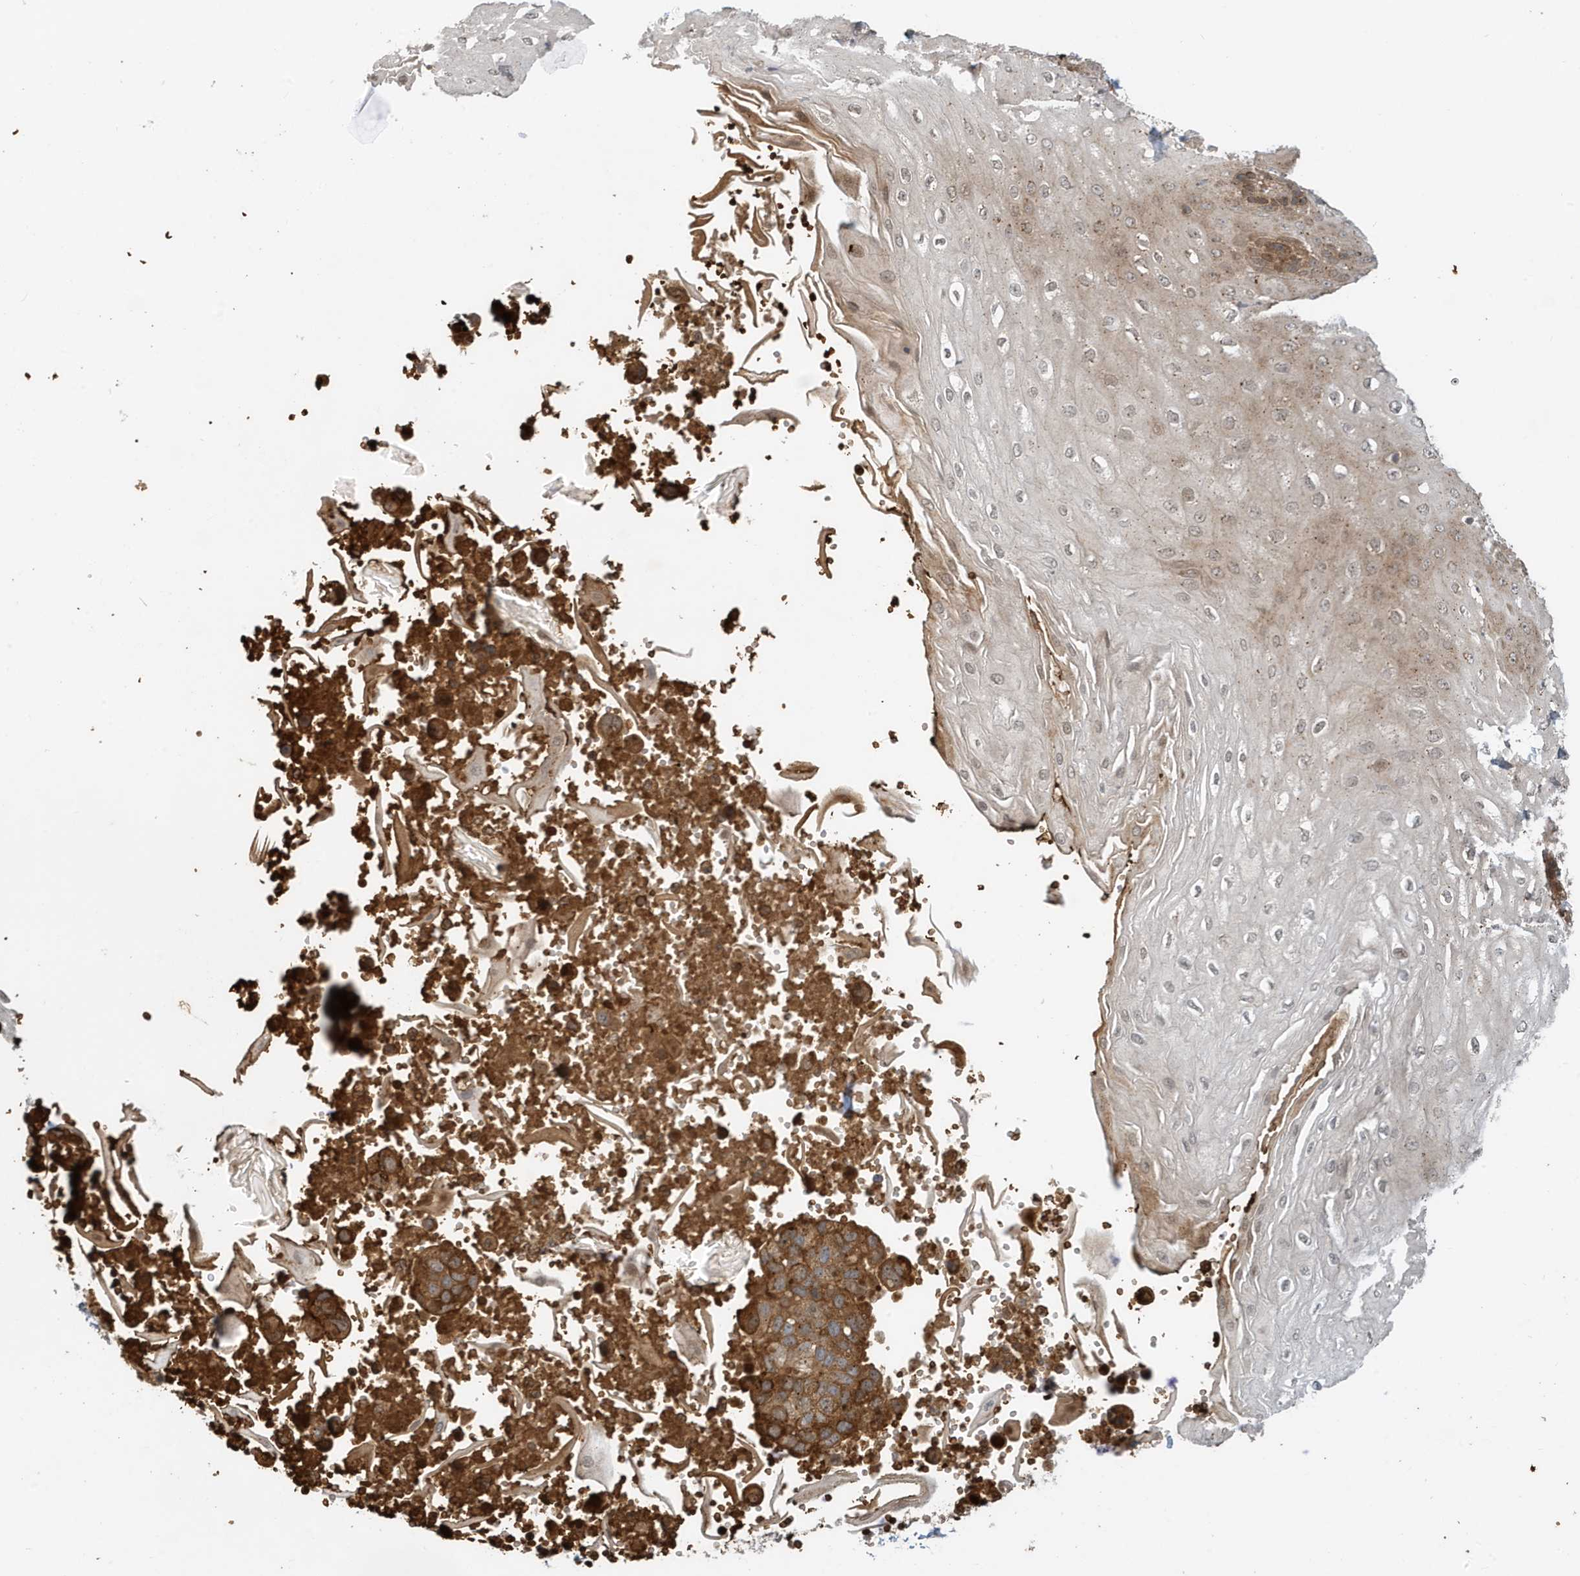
{"staining": {"intensity": "moderate", "quantity": "25%-75%", "location": "cytoplasmic/membranous"}, "tissue": "esophagus", "cell_type": "Squamous epithelial cells", "image_type": "normal", "snomed": [{"axis": "morphology", "description": "Normal tissue, NOS"}, {"axis": "topography", "description": "Esophagus"}], "caption": "The photomicrograph demonstrates immunohistochemical staining of unremarkable esophagus. There is moderate cytoplasmic/membranous positivity is present in approximately 25%-75% of squamous epithelial cells. (DAB (3,3'-diaminobenzidine) IHC, brown staining for protein, blue staining for nuclei).", "gene": "FYCO1", "patient": {"sex": "male", "age": 60}}